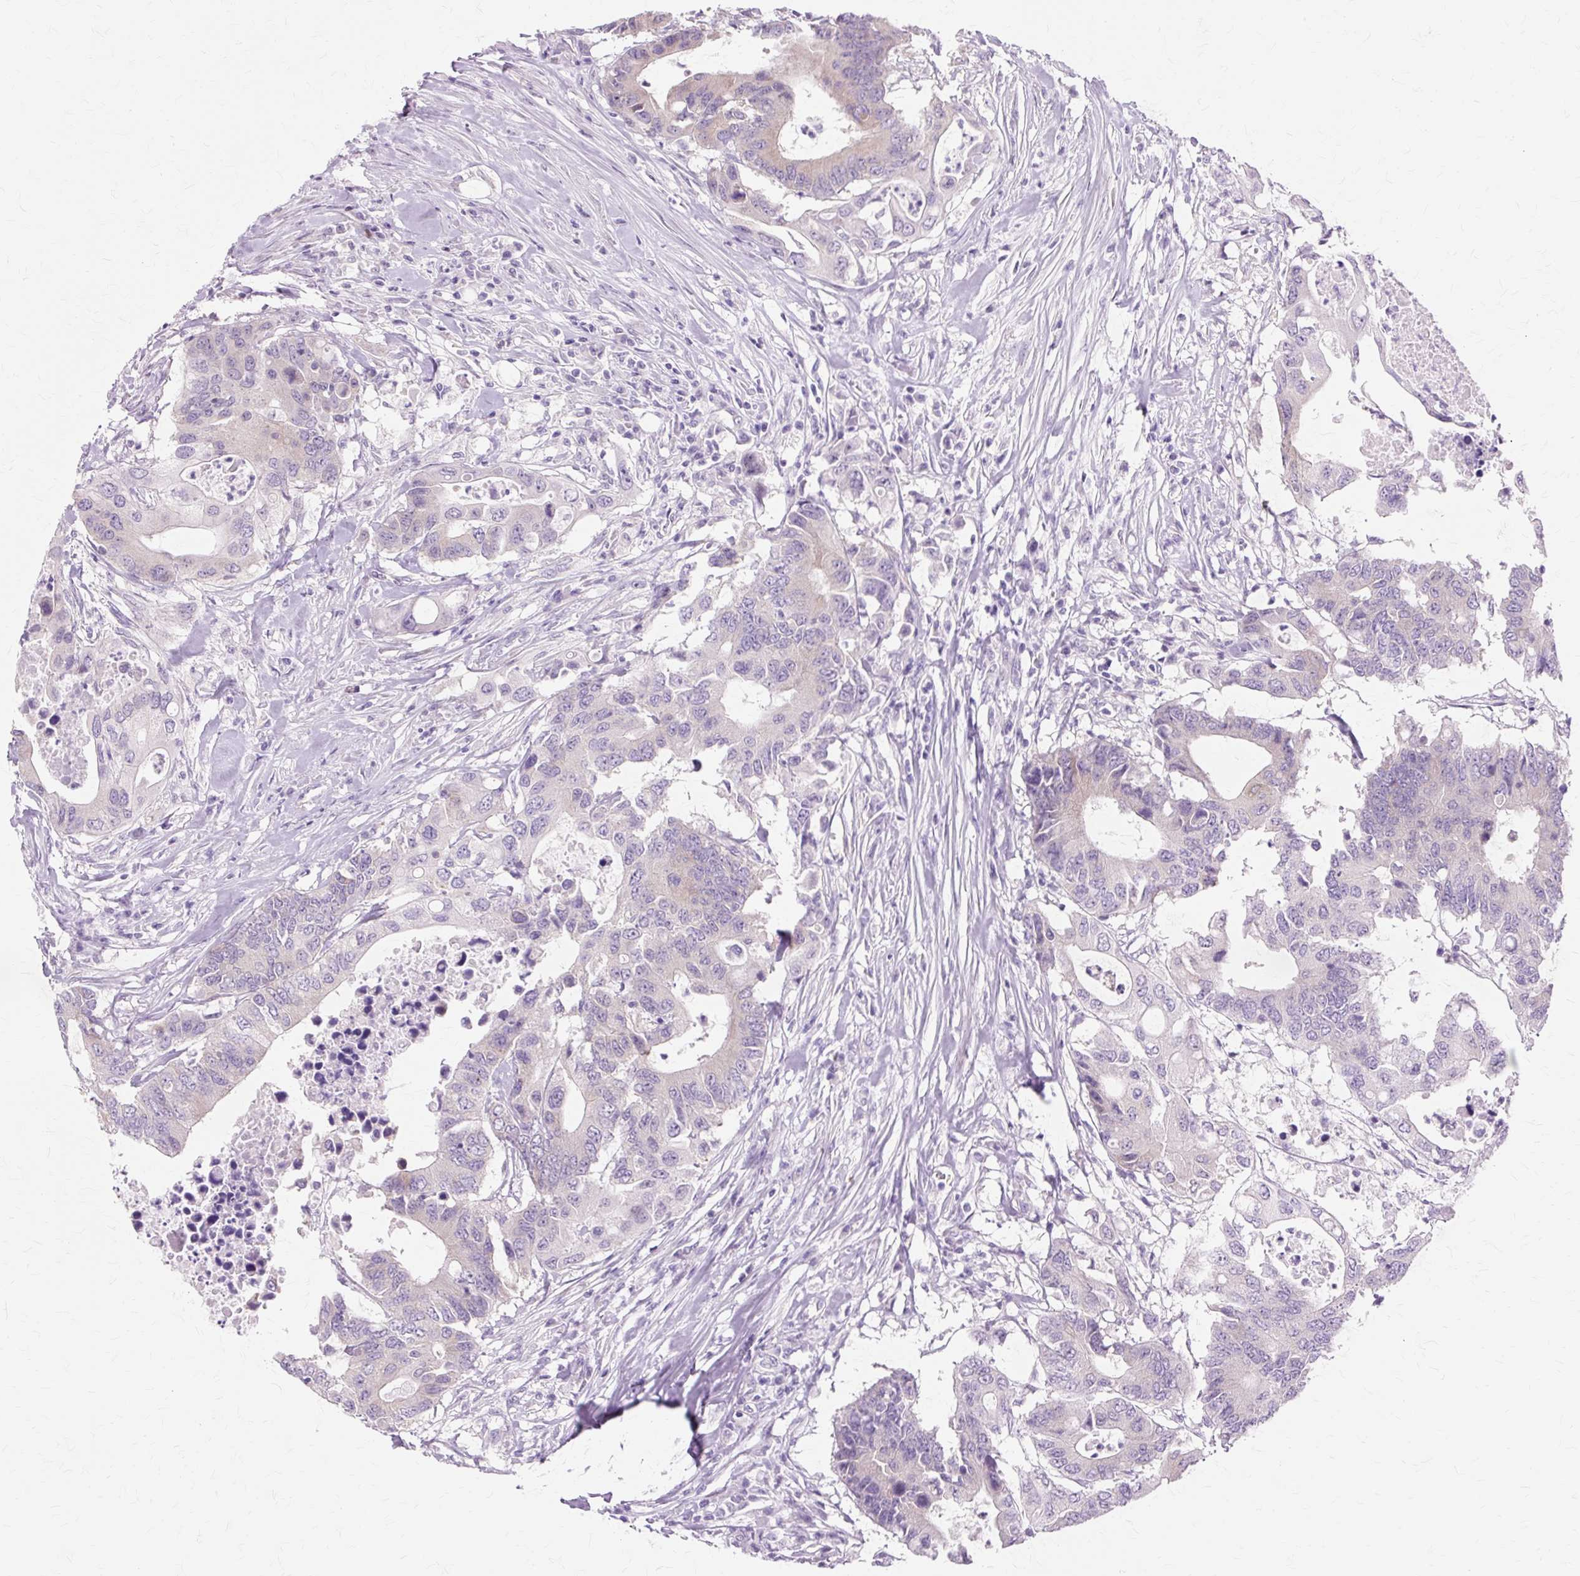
{"staining": {"intensity": "negative", "quantity": "none", "location": "none"}, "tissue": "colorectal cancer", "cell_type": "Tumor cells", "image_type": "cancer", "snomed": [{"axis": "morphology", "description": "Adenocarcinoma, NOS"}, {"axis": "topography", "description": "Colon"}], "caption": "Immunohistochemical staining of colorectal adenocarcinoma shows no significant expression in tumor cells. Nuclei are stained in blue.", "gene": "ZNF35", "patient": {"sex": "male", "age": 71}}